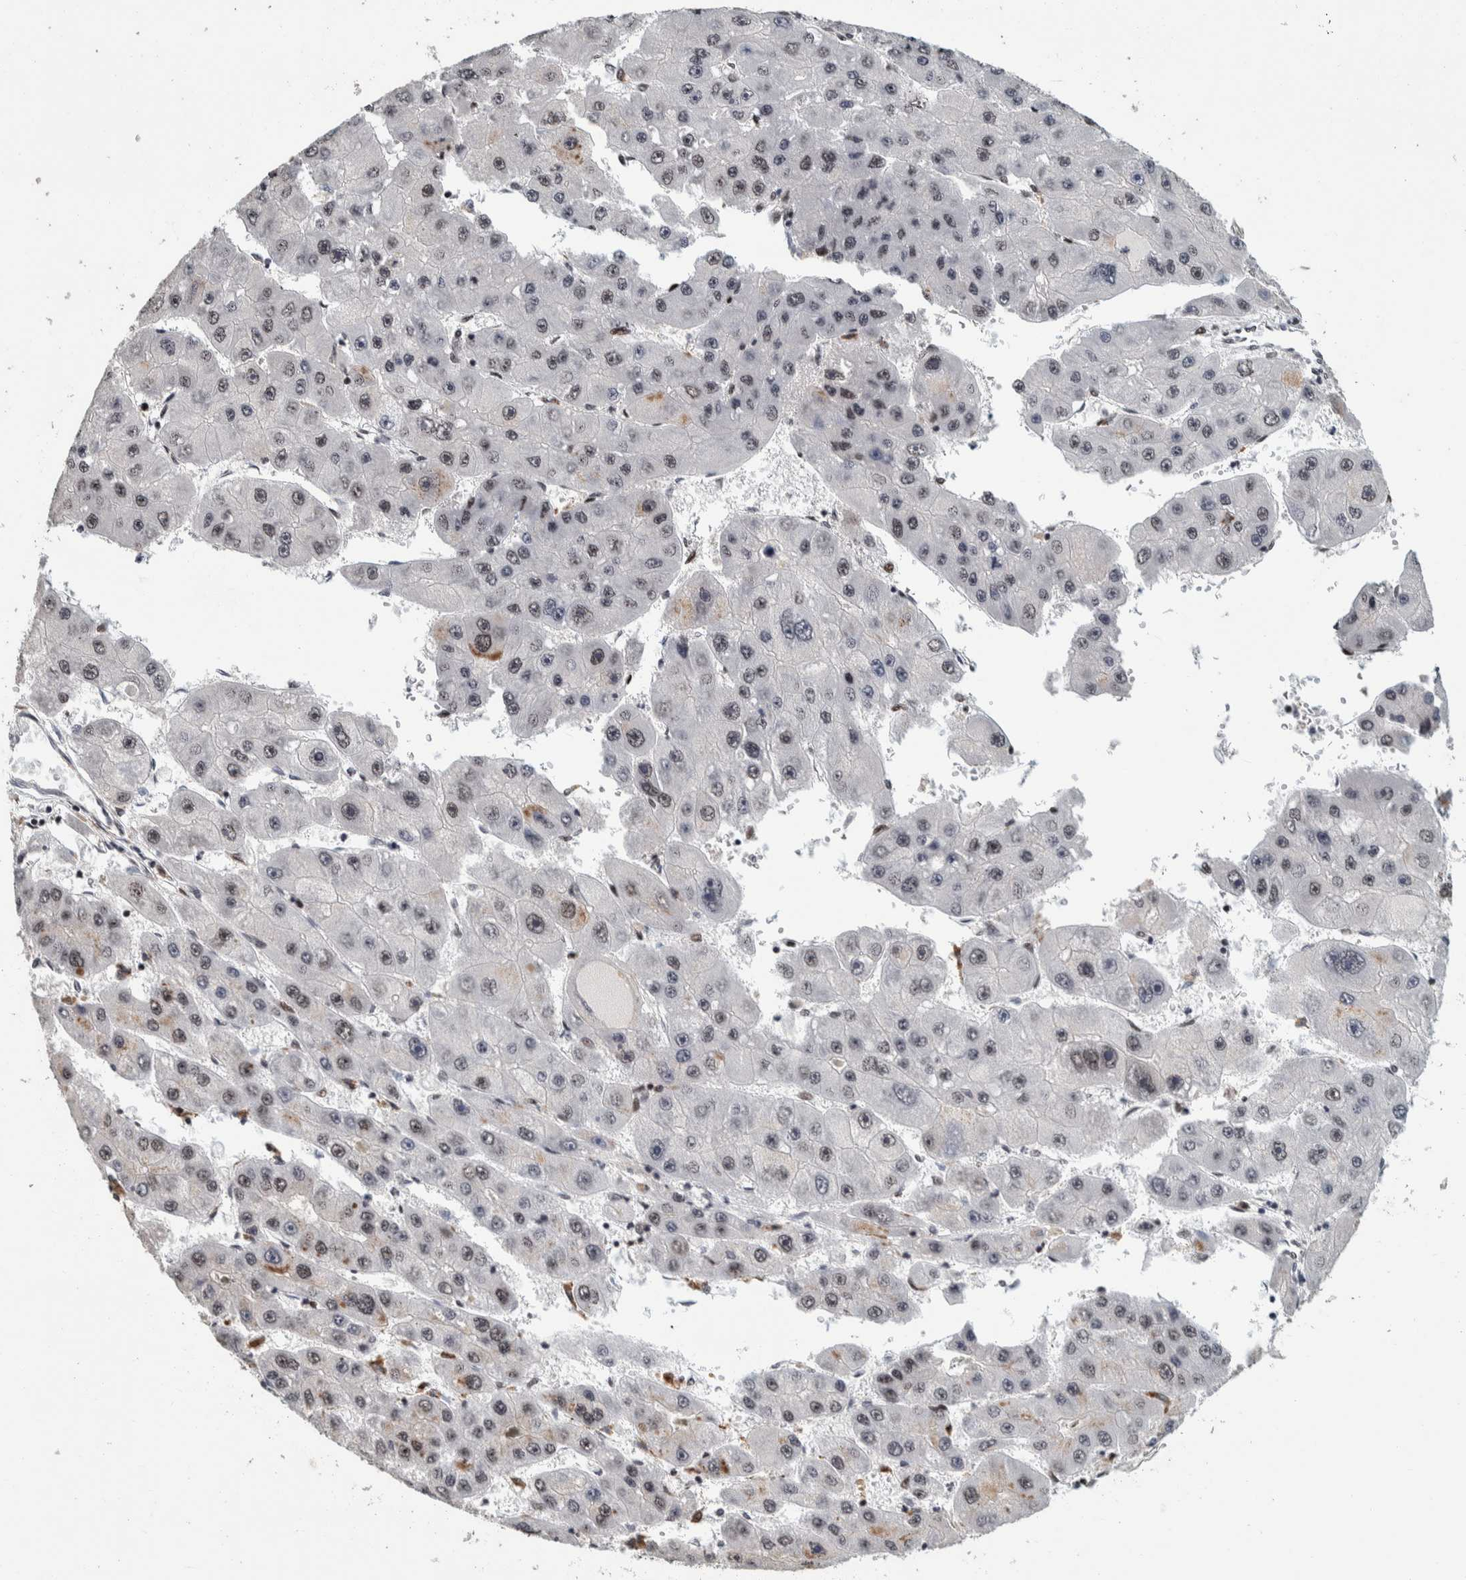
{"staining": {"intensity": "weak", "quantity": "25%-75%", "location": "nuclear"}, "tissue": "liver cancer", "cell_type": "Tumor cells", "image_type": "cancer", "snomed": [{"axis": "morphology", "description": "Carcinoma, Hepatocellular, NOS"}, {"axis": "topography", "description": "Liver"}], "caption": "Immunohistochemical staining of human liver cancer (hepatocellular carcinoma) reveals weak nuclear protein expression in about 25%-75% of tumor cells.", "gene": "CHD4", "patient": {"sex": "female", "age": 61}}